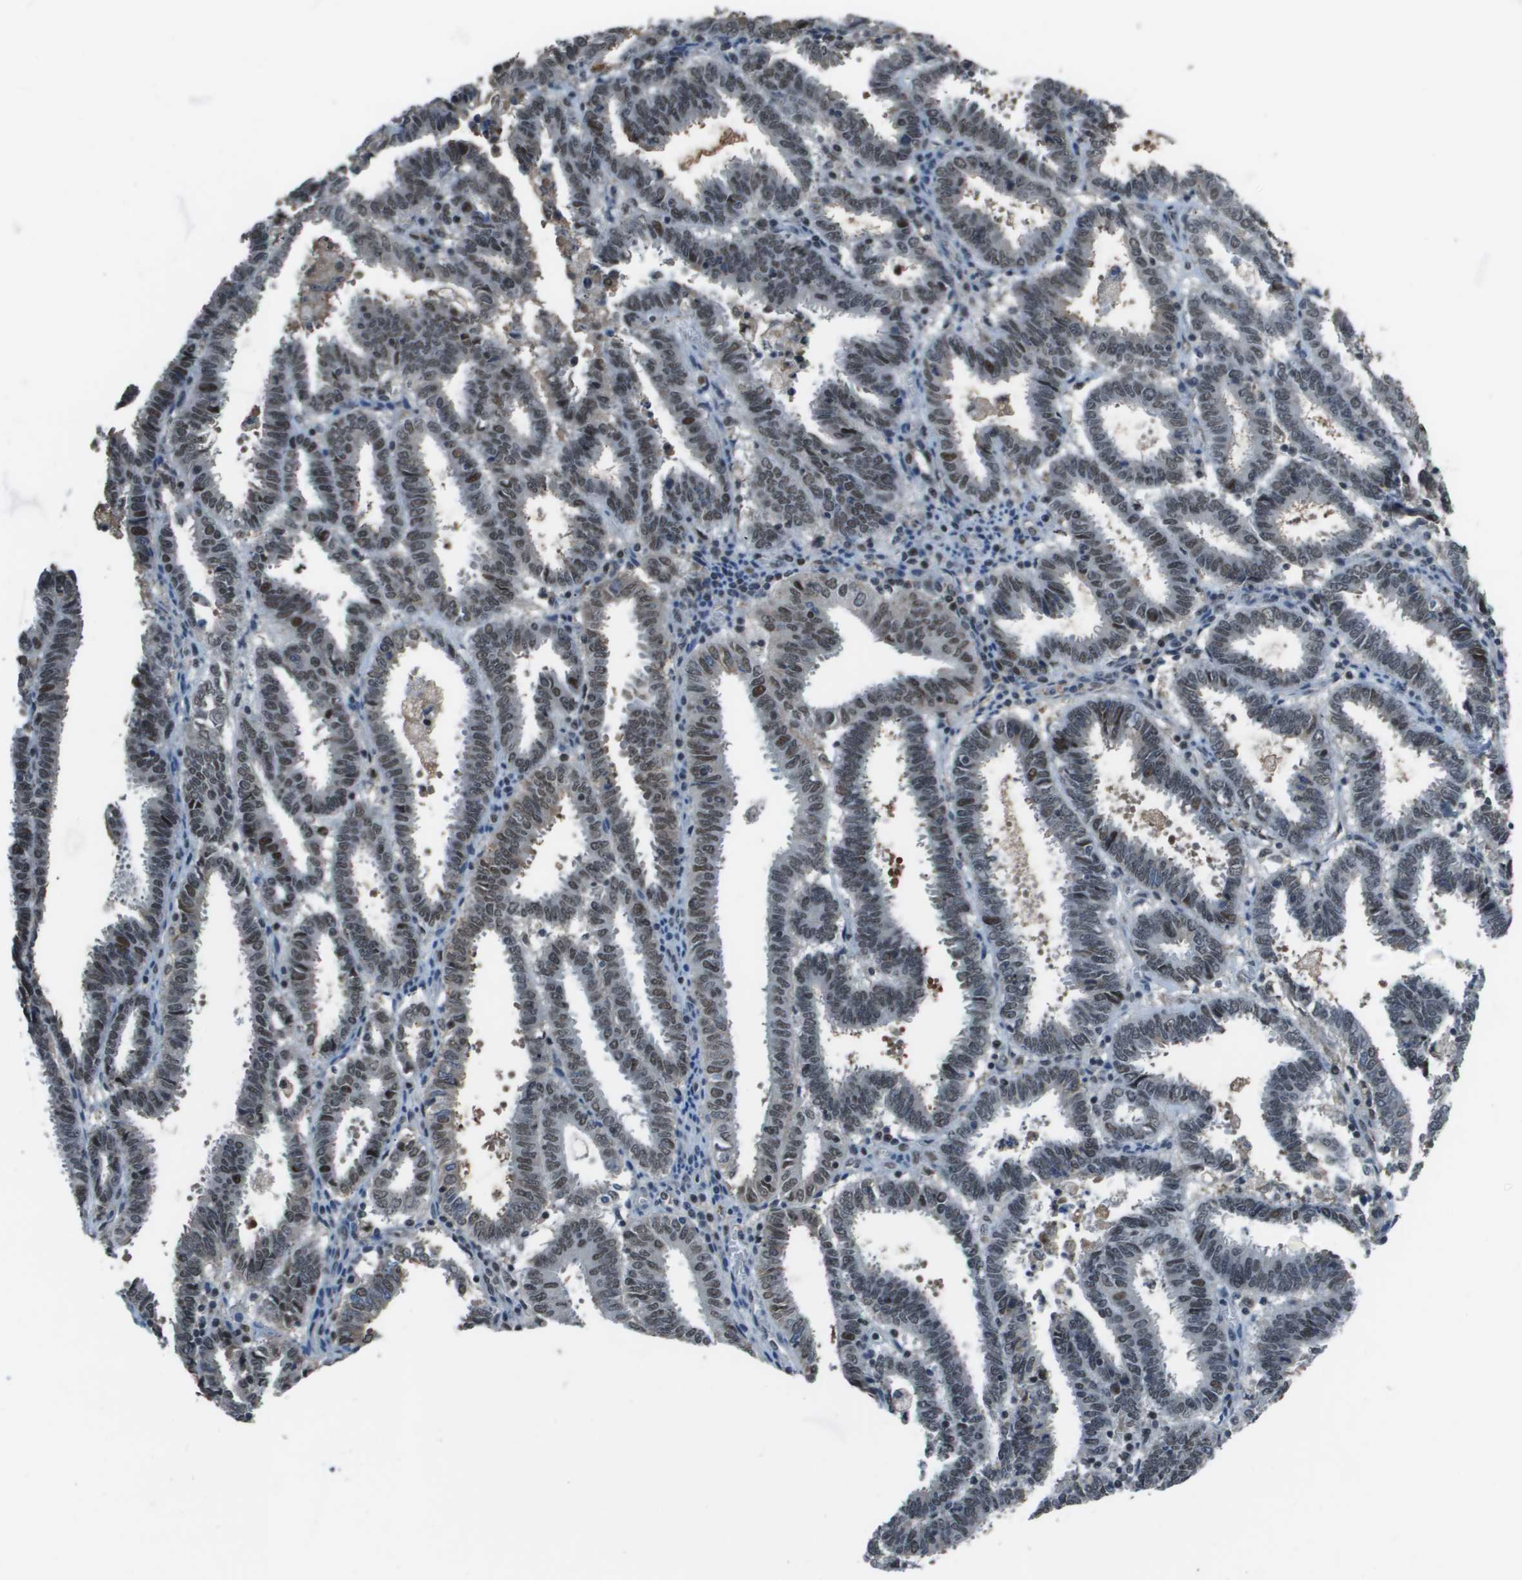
{"staining": {"intensity": "moderate", "quantity": ">75%", "location": "nuclear"}, "tissue": "endometrial cancer", "cell_type": "Tumor cells", "image_type": "cancer", "snomed": [{"axis": "morphology", "description": "Adenocarcinoma, NOS"}, {"axis": "topography", "description": "Uterus"}], "caption": "Endometrial cancer (adenocarcinoma) stained for a protein (brown) exhibits moderate nuclear positive staining in approximately >75% of tumor cells.", "gene": "THRAP3", "patient": {"sex": "female", "age": 83}}